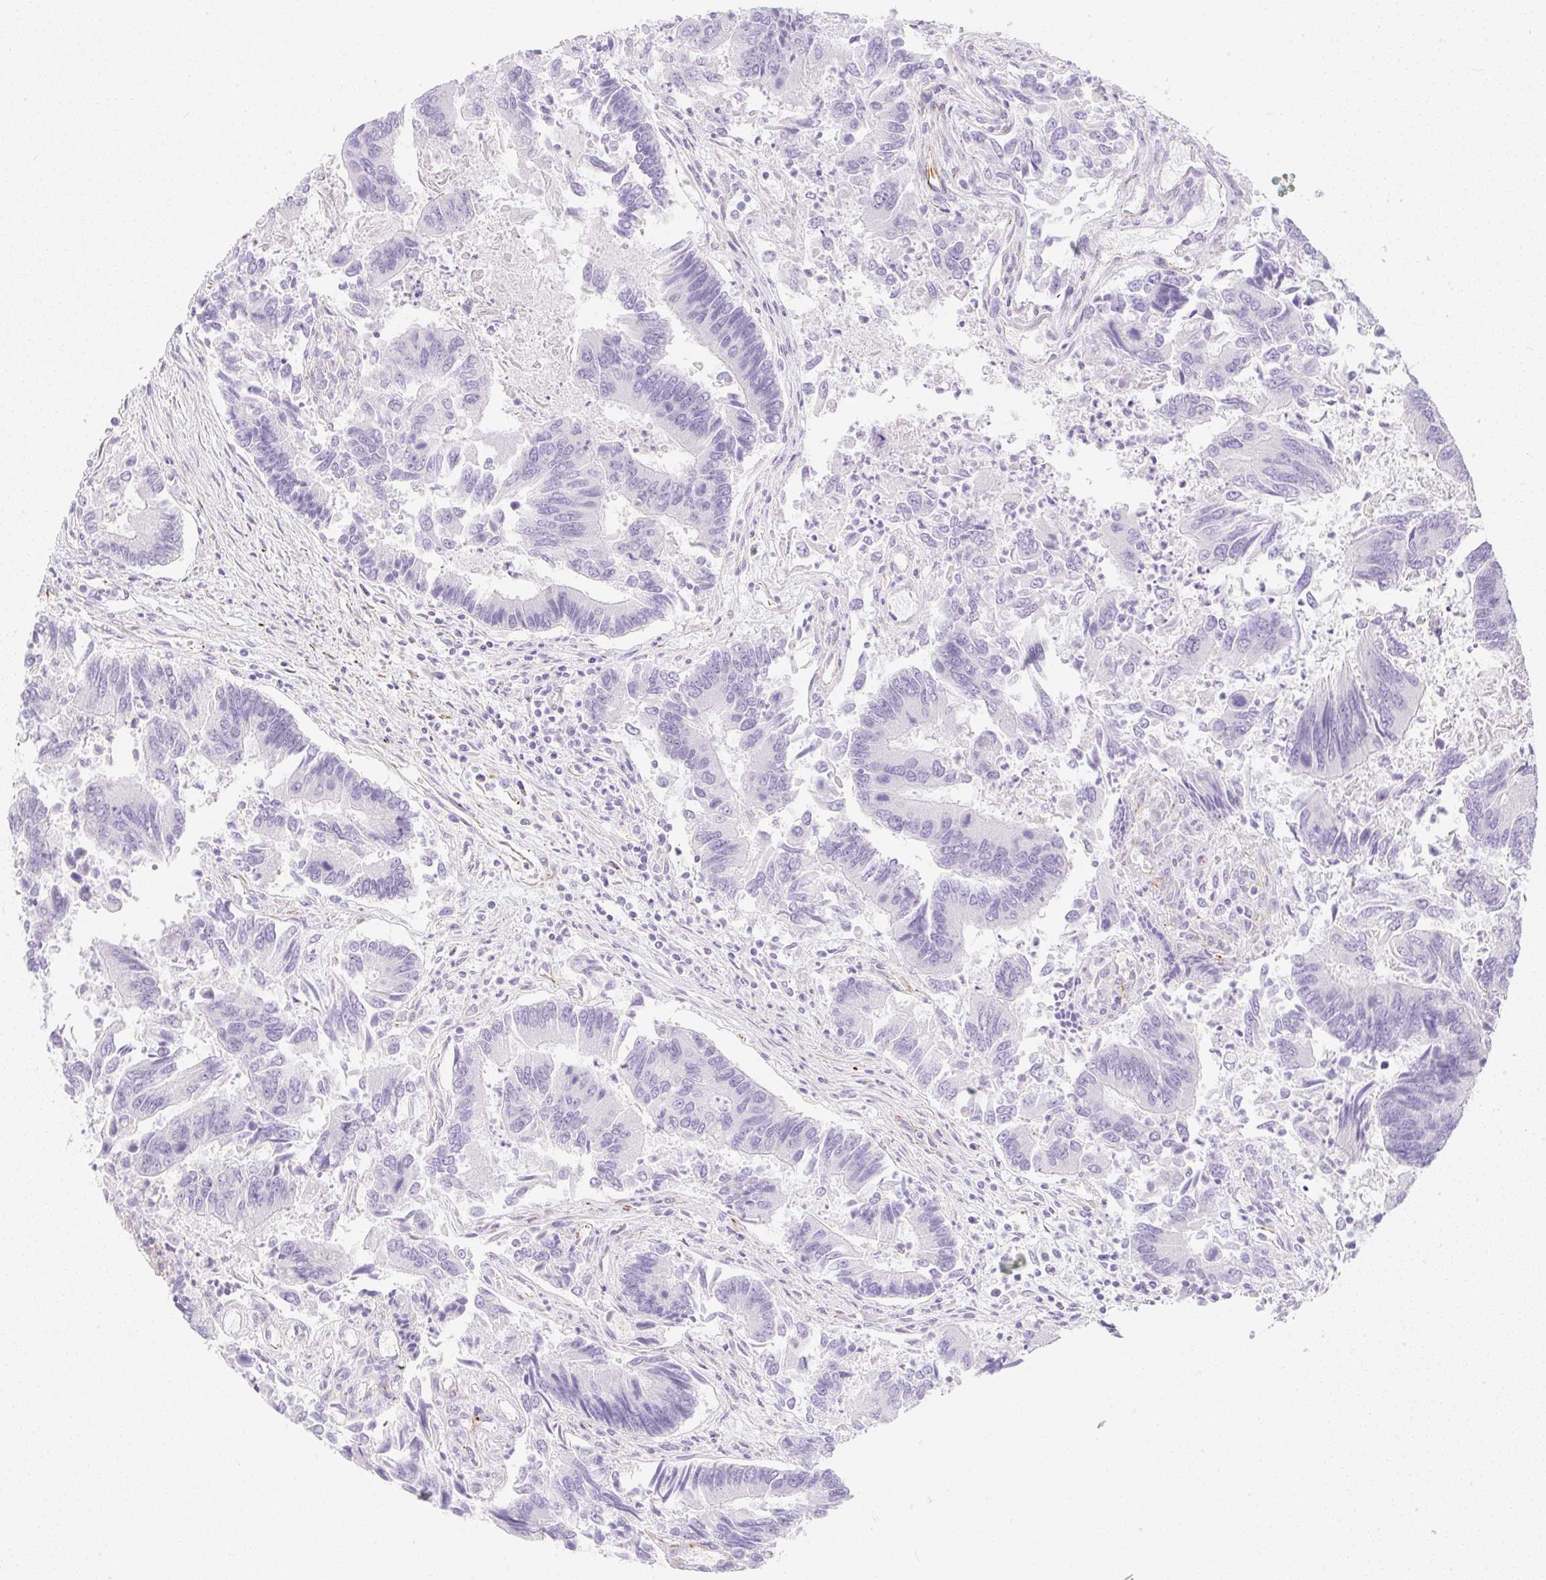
{"staining": {"intensity": "negative", "quantity": "none", "location": "none"}, "tissue": "colorectal cancer", "cell_type": "Tumor cells", "image_type": "cancer", "snomed": [{"axis": "morphology", "description": "Adenocarcinoma, NOS"}, {"axis": "topography", "description": "Colon"}], "caption": "Immunohistochemistry micrograph of colorectal adenocarcinoma stained for a protein (brown), which shows no expression in tumor cells. The staining was performed using DAB (3,3'-diaminobenzidine) to visualize the protein expression in brown, while the nuclei were stained in blue with hematoxylin (Magnification: 20x).", "gene": "ZNF689", "patient": {"sex": "female", "age": 67}}